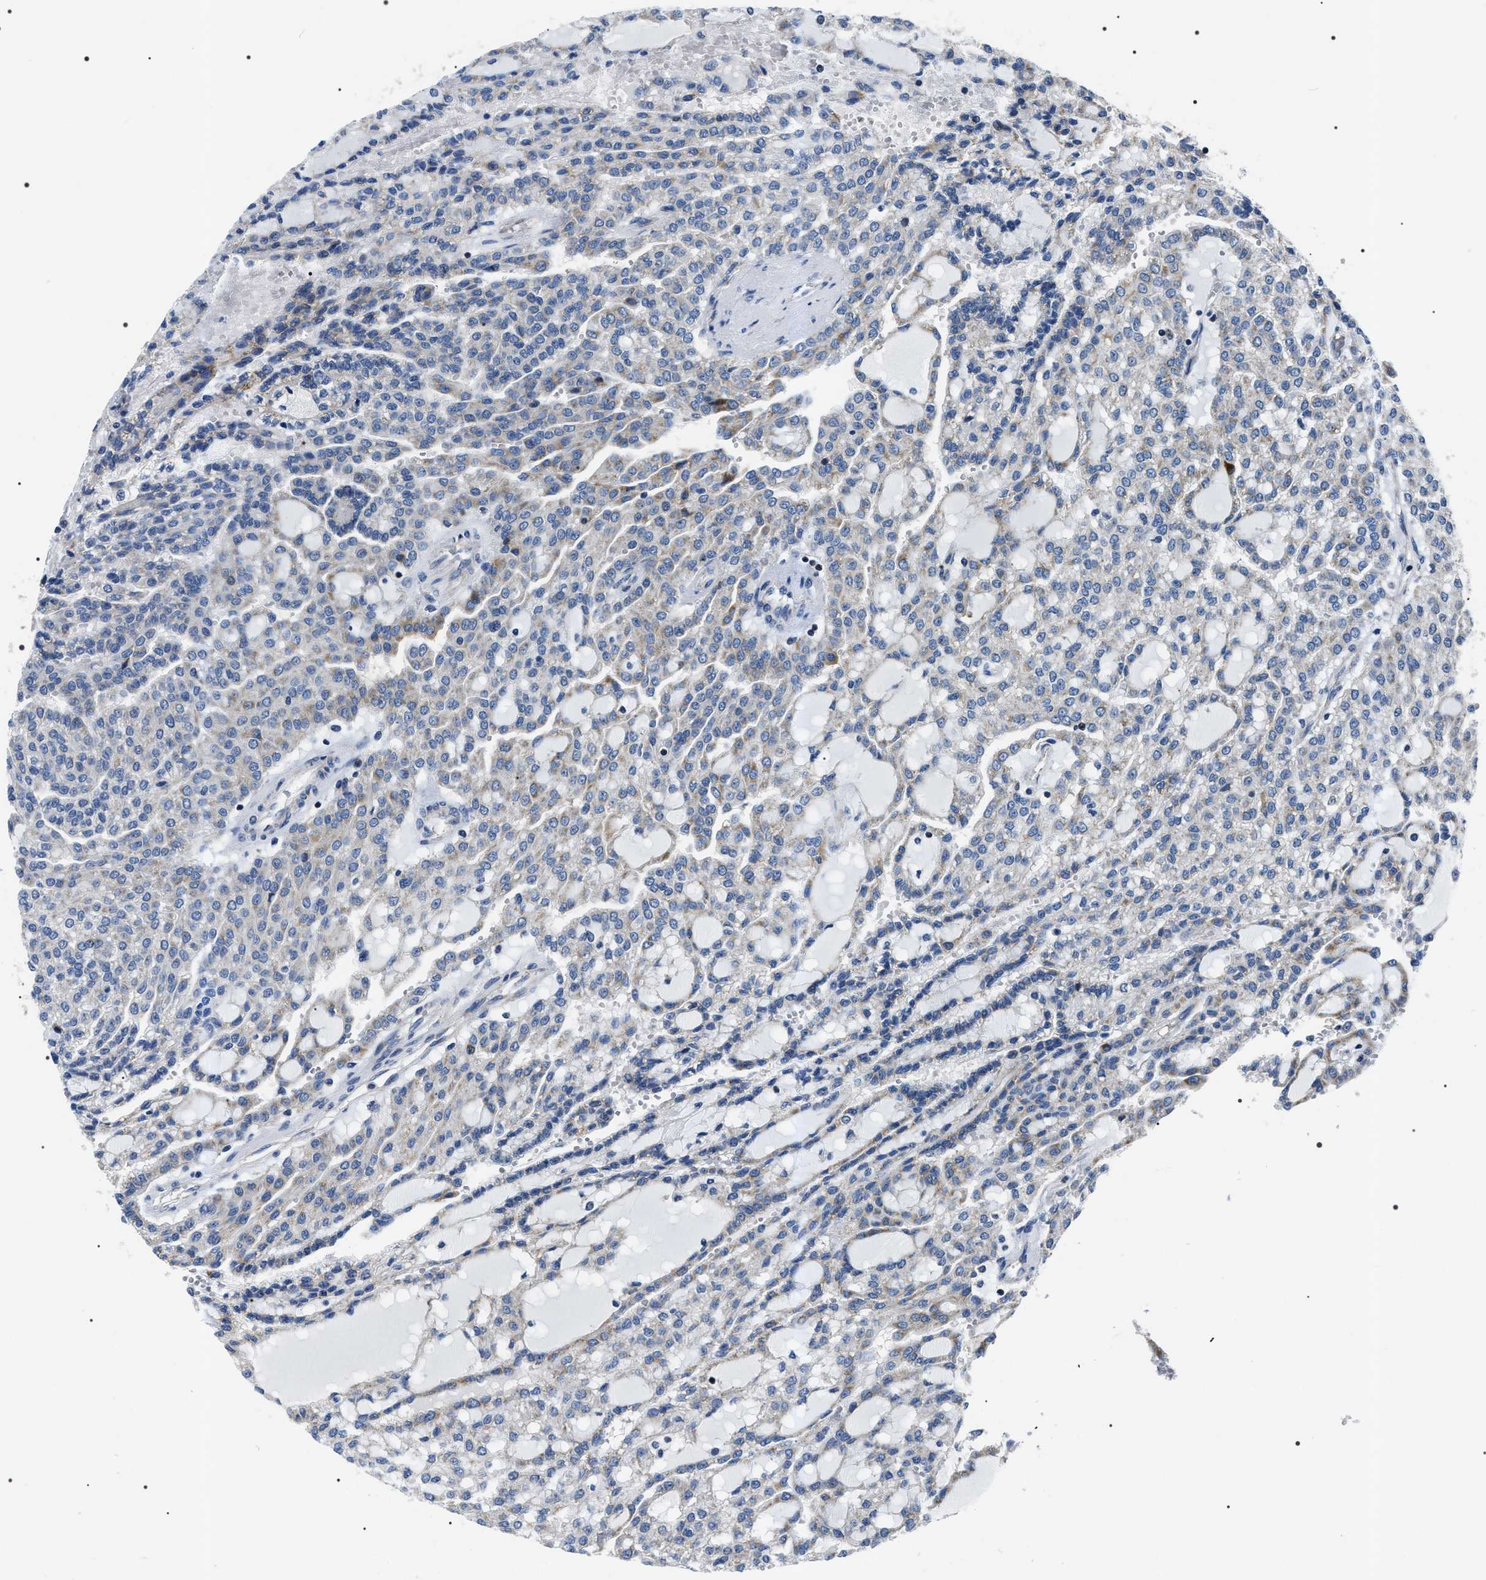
{"staining": {"intensity": "weak", "quantity": "<25%", "location": "cytoplasmic/membranous"}, "tissue": "renal cancer", "cell_type": "Tumor cells", "image_type": "cancer", "snomed": [{"axis": "morphology", "description": "Adenocarcinoma, NOS"}, {"axis": "topography", "description": "Kidney"}], "caption": "A high-resolution histopathology image shows immunohistochemistry staining of adenocarcinoma (renal), which demonstrates no significant staining in tumor cells.", "gene": "NTMT1", "patient": {"sex": "male", "age": 63}}